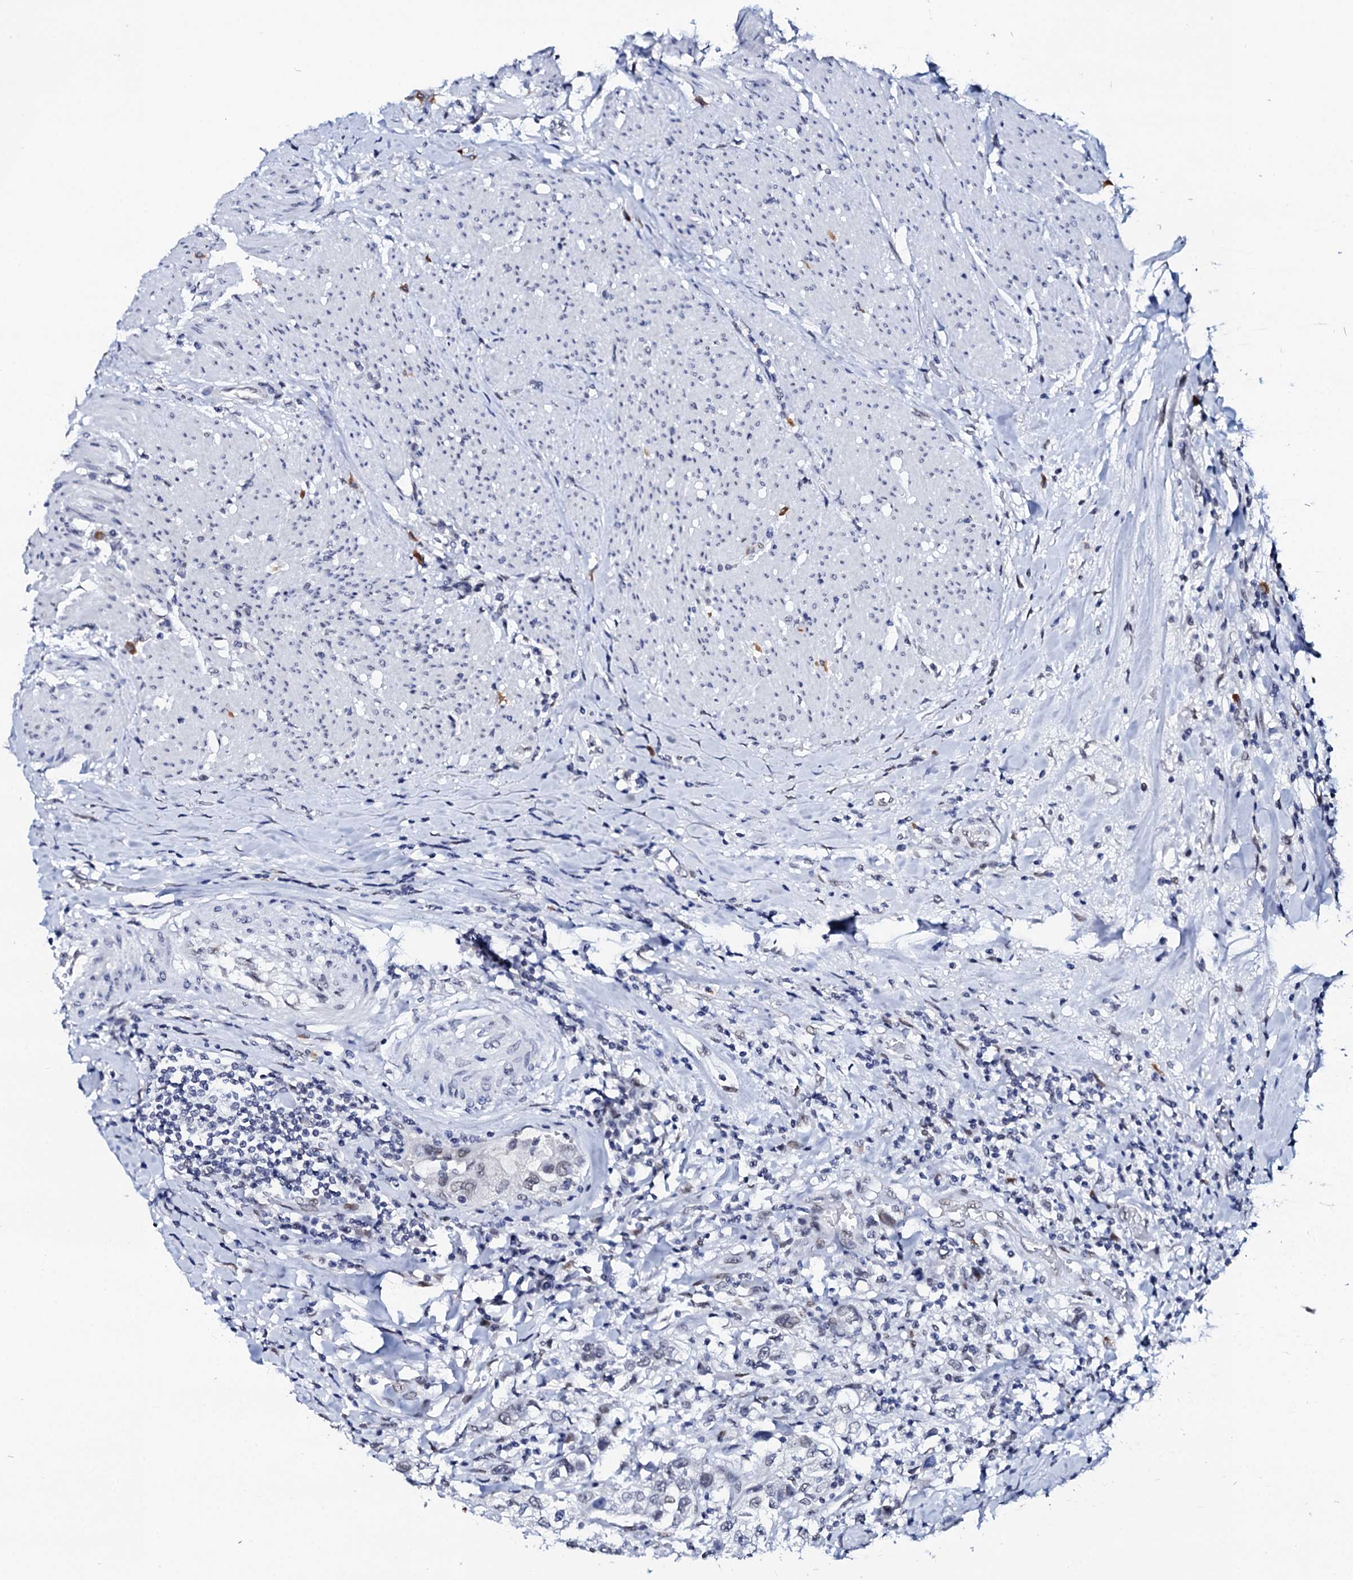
{"staining": {"intensity": "weak", "quantity": "<25%", "location": "nuclear"}, "tissue": "urothelial cancer", "cell_type": "Tumor cells", "image_type": "cancer", "snomed": [{"axis": "morphology", "description": "Urothelial carcinoma, High grade"}, {"axis": "topography", "description": "Urinary bladder"}], "caption": "Immunohistochemistry (IHC) micrograph of neoplastic tissue: human urothelial carcinoma (high-grade) stained with DAB (3,3'-diaminobenzidine) displays no significant protein positivity in tumor cells.", "gene": "SPATA19", "patient": {"sex": "female", "age": 80}}